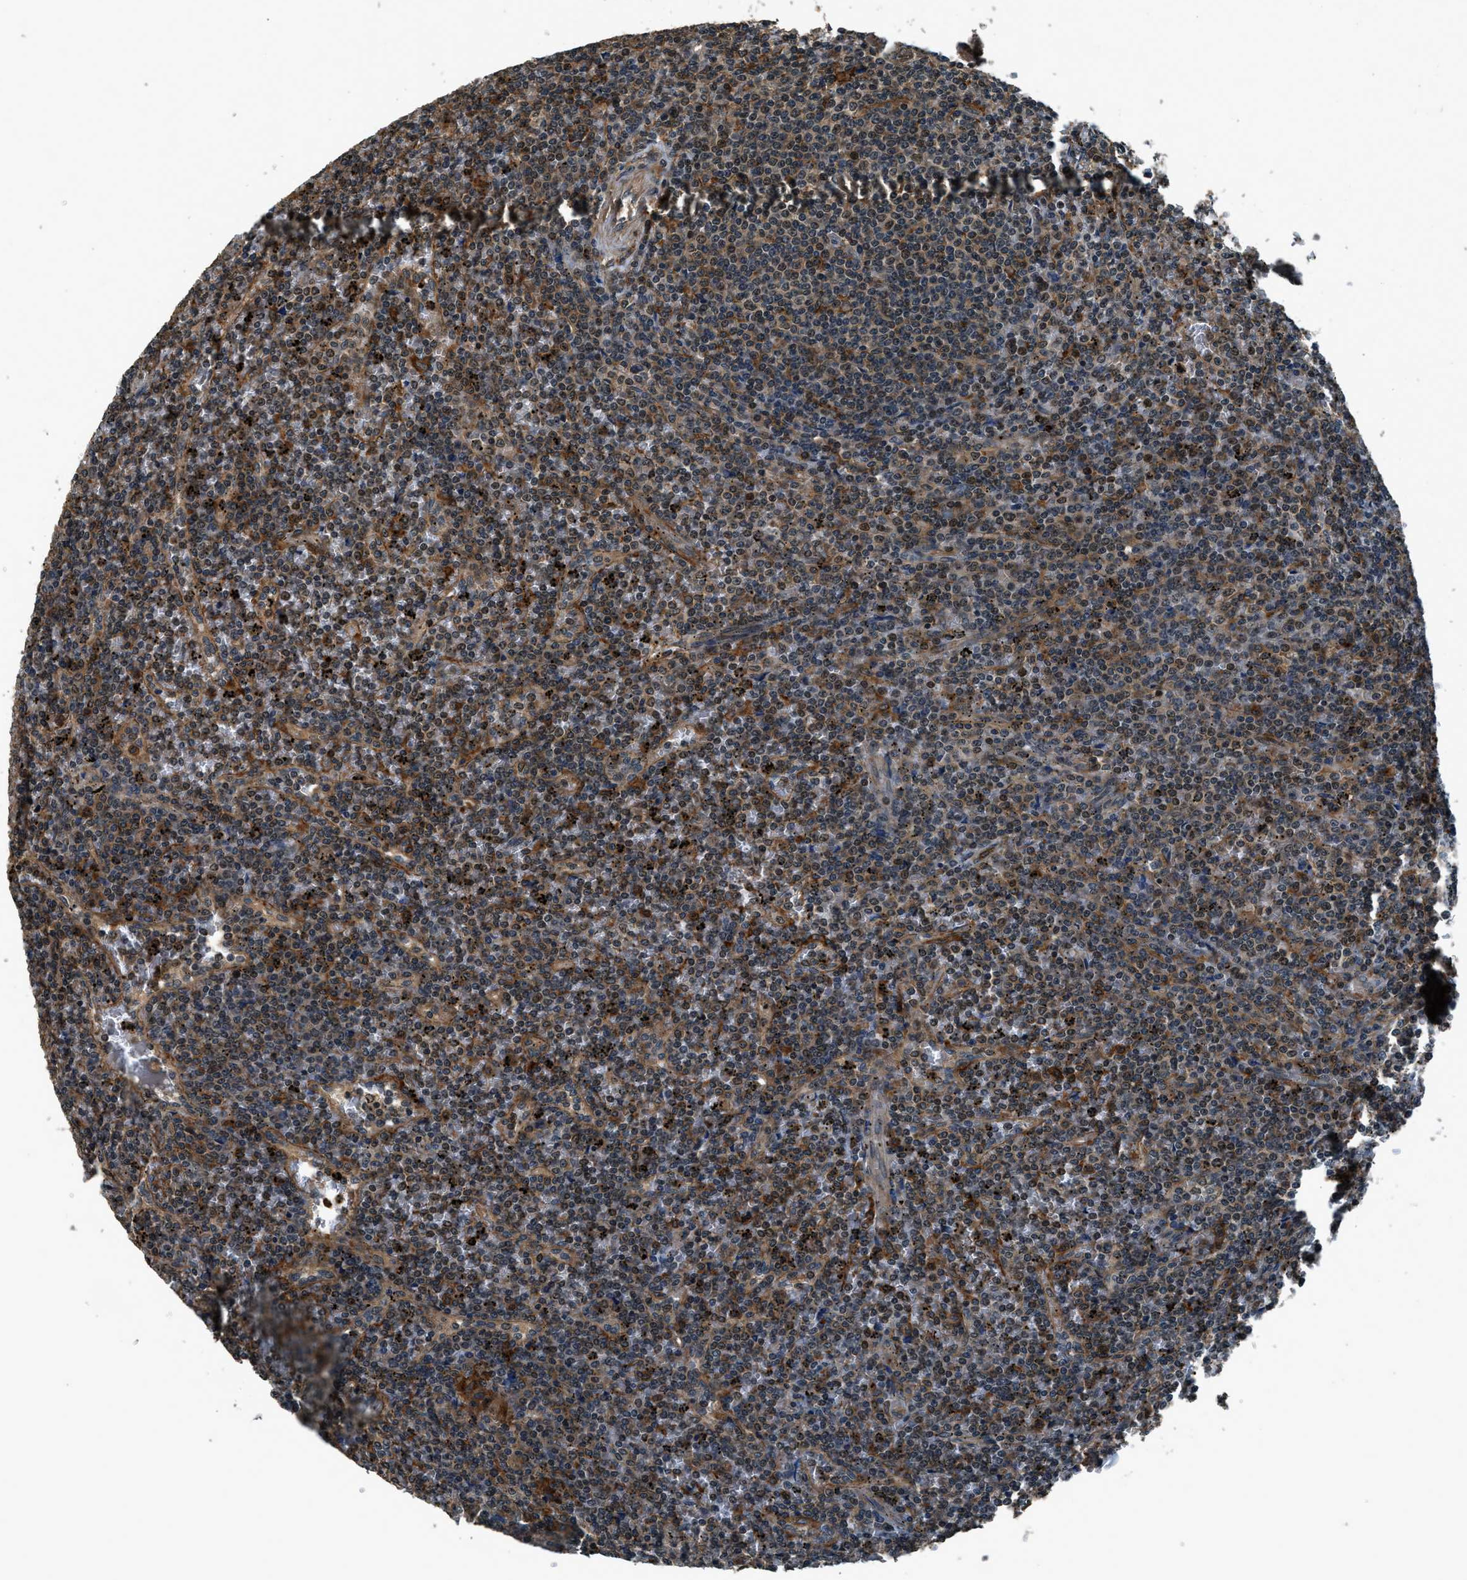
{"staining": {"intensity": "moderate", "quantity": "25%-75%", "location": "cytoplasmic/membranous,nuclear"}, "tissue": "lymphoma", "cell_type": "Tumor cells", "image_type": "cancer", "snomed": [{"axis": "morphology", "description": "Malignant lymphoma, non-Hodgkin's type, Low grade"}, {"axis": "topography", "description": "Spleen"}], "caption": "Protein expression analysis of human malignant lymphoma, non-Hodgkin's type (low-grade) reveals moderate cytoplasmic/membranous and nuclear expression in approximately 25%-75% of tumor cells.", "gene": "ARHGEF11", "patient": {"sex": "female", "age": 19}}